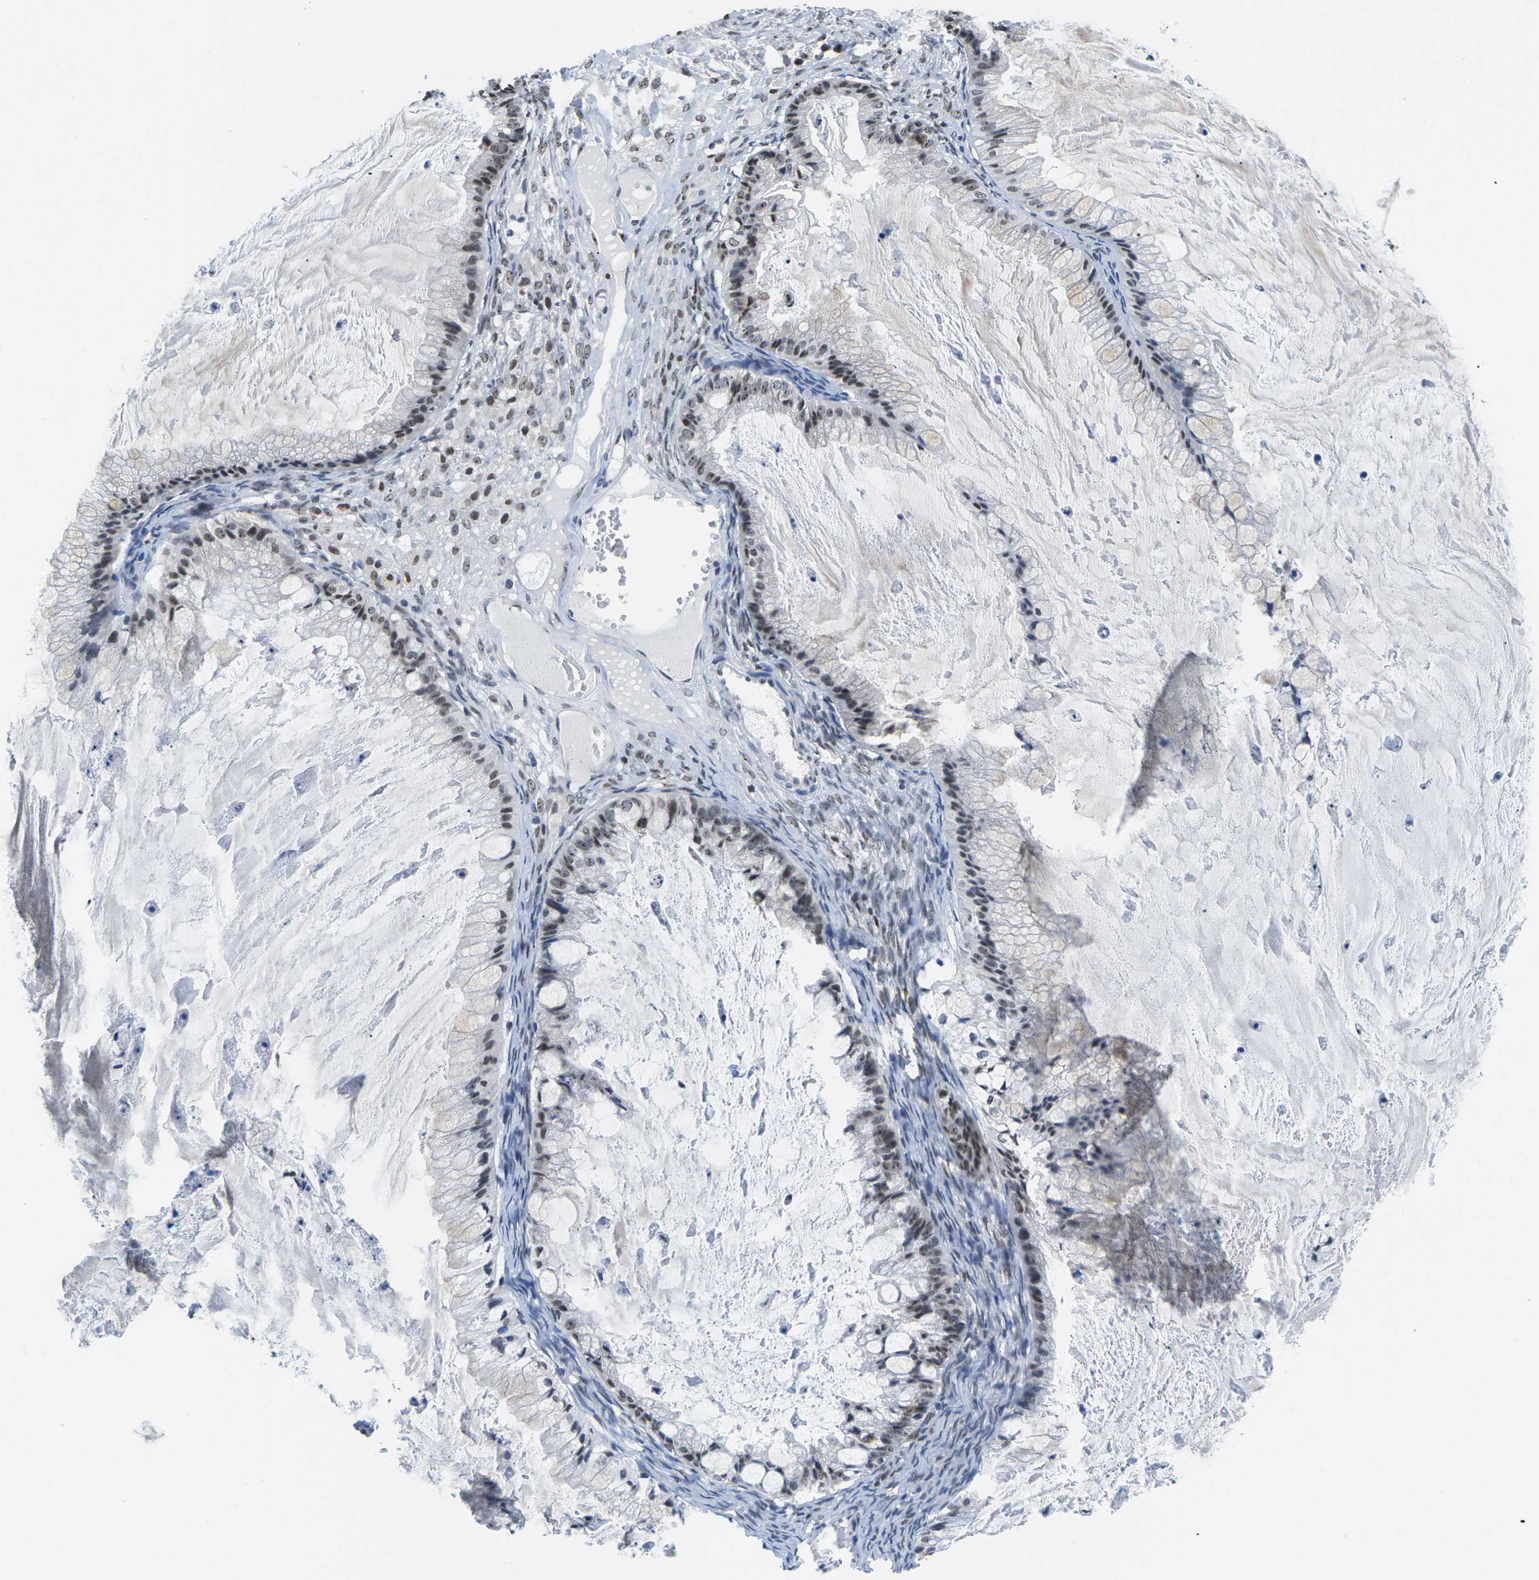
{"staining": {"intensity": "moderate", "quantity": ">75%", "location": "nuclear"}, "tissue": "ovarian cancer", "cell_type": "Tumor cells", "image_type": "cancer", "snomed": [{"axis": "morphology", "description": "Cystadenocarcinoma, mucinous, NOS"}, {"axis": "topography", "description": "Ovary"}], "caption": "Moderate nuclear protein positivity is present in about >75% of tumor cells in ovarian cancer (mucinous cystadenocarcinoma).", "gene": "NSRP1", "patient": {"sex": "female", "age": 57}}